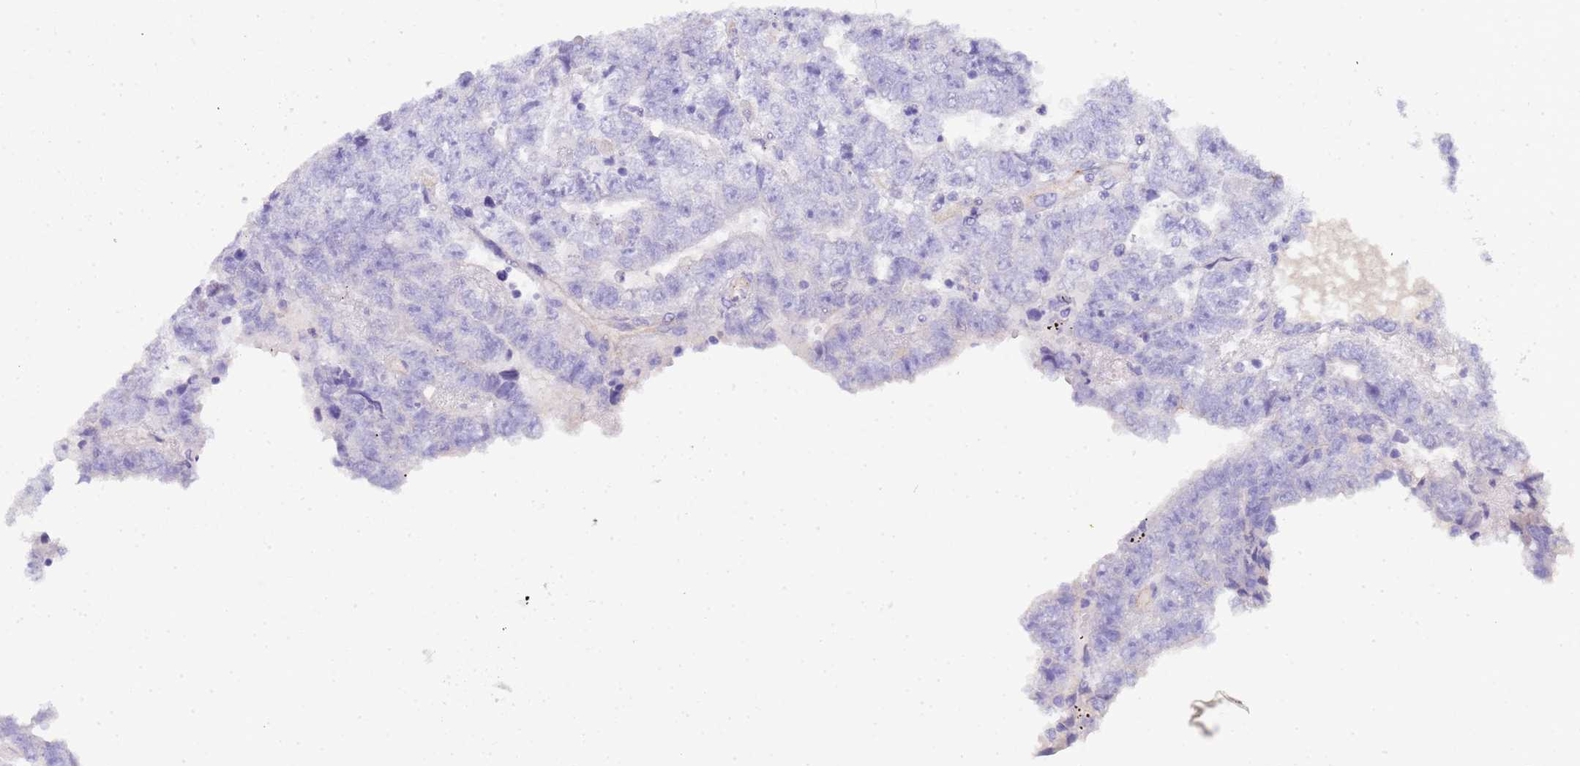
{"staining": {"intensity": "negative", "quantity": "none", "location": "none"}, "tissue": "testis cancer", "cell_type": "Tumor cells", "image_type": "cancer", "snomed": [{"axis": "morphology", "description": "Carcinoma, Embryonal, NOS"}, {"axis": "topography", "description": "Testis"}], "caption": "Immunohistochemical staining of human testis embryonal carcinoma displays no significant positivity in tumor cells.", "gene": "CTRC", "patient": {"sex": "male", "age": 25}}